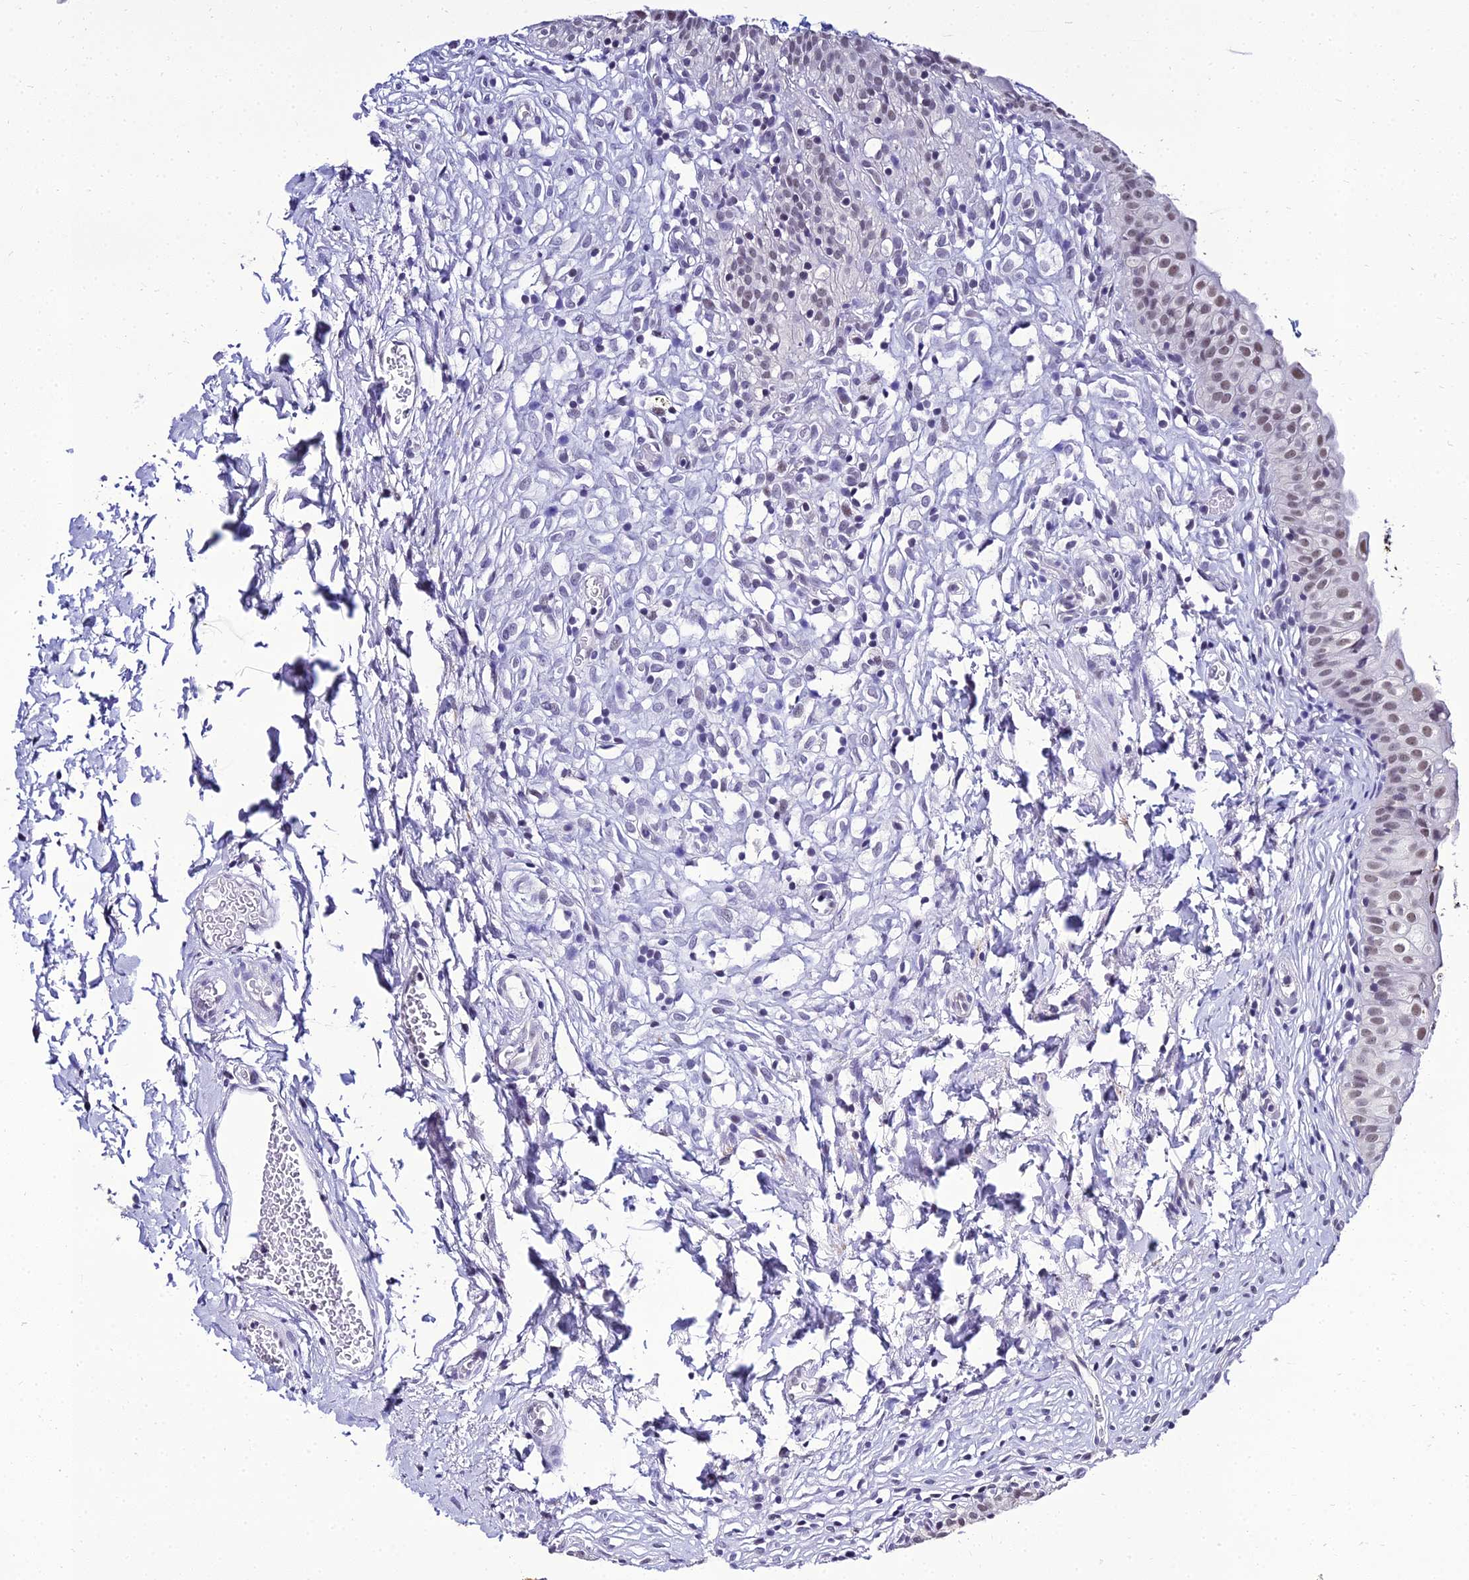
{"staining": {"intensity": "moderate", "quantity": ">75%", "location": "nuclear"}, "tissue": "urinary bladder", "cell_type": "Urothelial cells", "image_type": "normal", "snomed": [{"axis": "morphology", "description": "Normal tissue, NOS"}, {"axis": "topography", "description": "Urinary bladder"}], "caption": "A high-resolution histopathology image shows immunohistochemistry staining of normal urinary bladder, which demonstrates moderate nuclear staining in about >75% of urothelial cells.", "gene": "PPP4R2", "patient": {"sex": "male", "age": 55}}